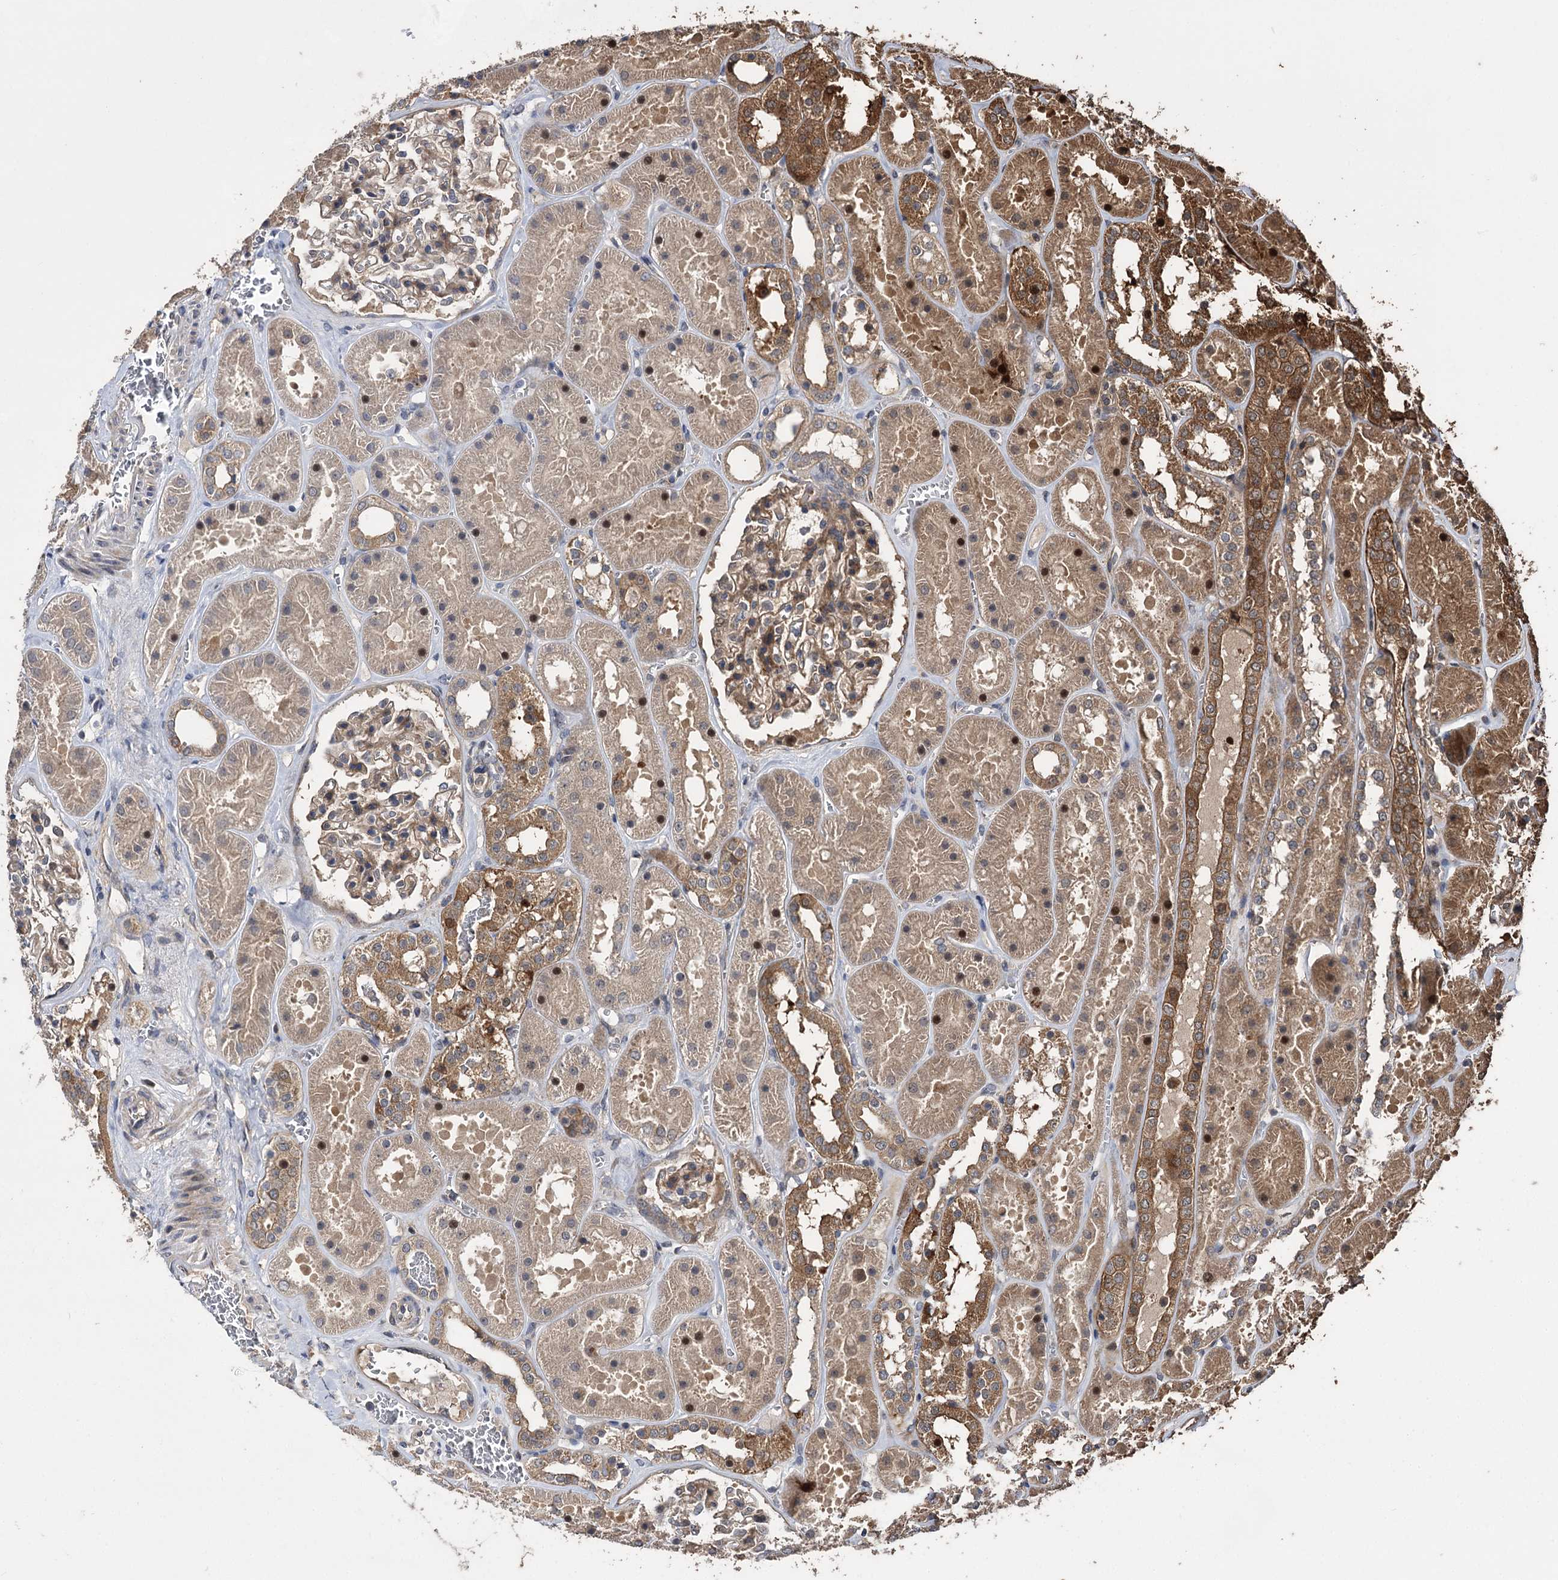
{"staining": {"intensity": "moderate", "quantity": "25%-75%", "location": "cytoplasmic/membranous"}, "tissue": "kidney", "cell_type": "Cells in glomeruli", "image_type": "normal", "snomed": [{"axis": "morphology", "description": "Normal tissue, NOS"}, {"axis": "topography", "description": "Kidney"}], "caption": "This is a photomicrograph of immunohistochemistry (IHC) staining of unremarkable kidney, which shows moderate positivity in the cytoplasmic/membranous of cells in glomeruli.", "gene": "RASSF3", "patient": {"sex": "female", "age": 41}}